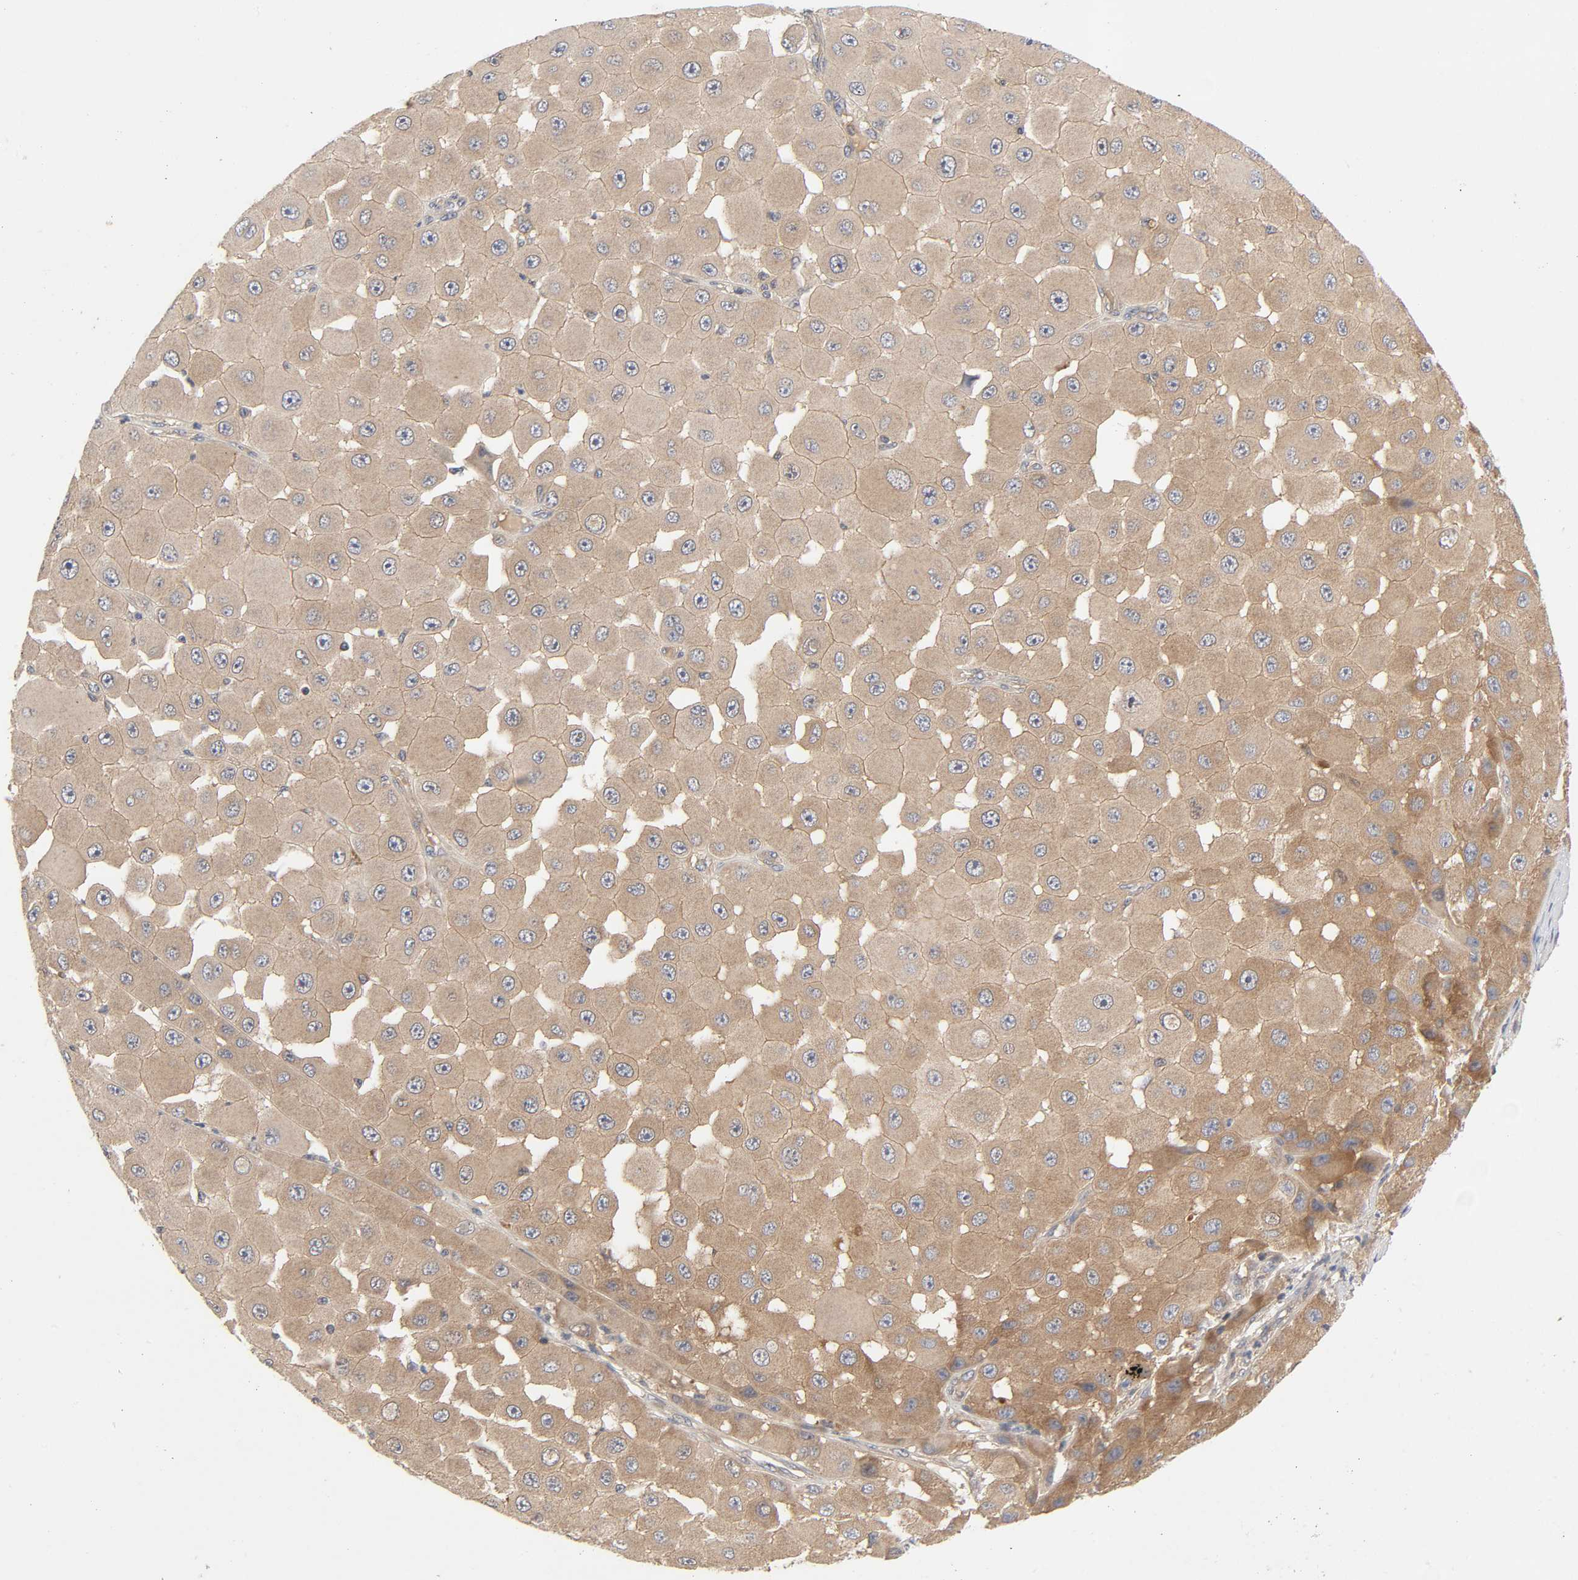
{"staining": {"intensity": "moderate", "quantity": ">75%", "location": "cytoplasmic/membranous"}, "tissue": "melanoma", "cell_type": "Tumor cells", "image_type": "cancer", "snomed": [{"axis": "morphology", "description": "Malignant melanoma, NOS"}, {"axis": "topography", "description": "Skin"}], "caption": "A medium amount of moderate cytoplasmic/membranous expression is seen in approximately >75% of tumor cells in melanoma tissue.", "gene": "CPB2", "patient": {"sex": "female", "age": 81}}